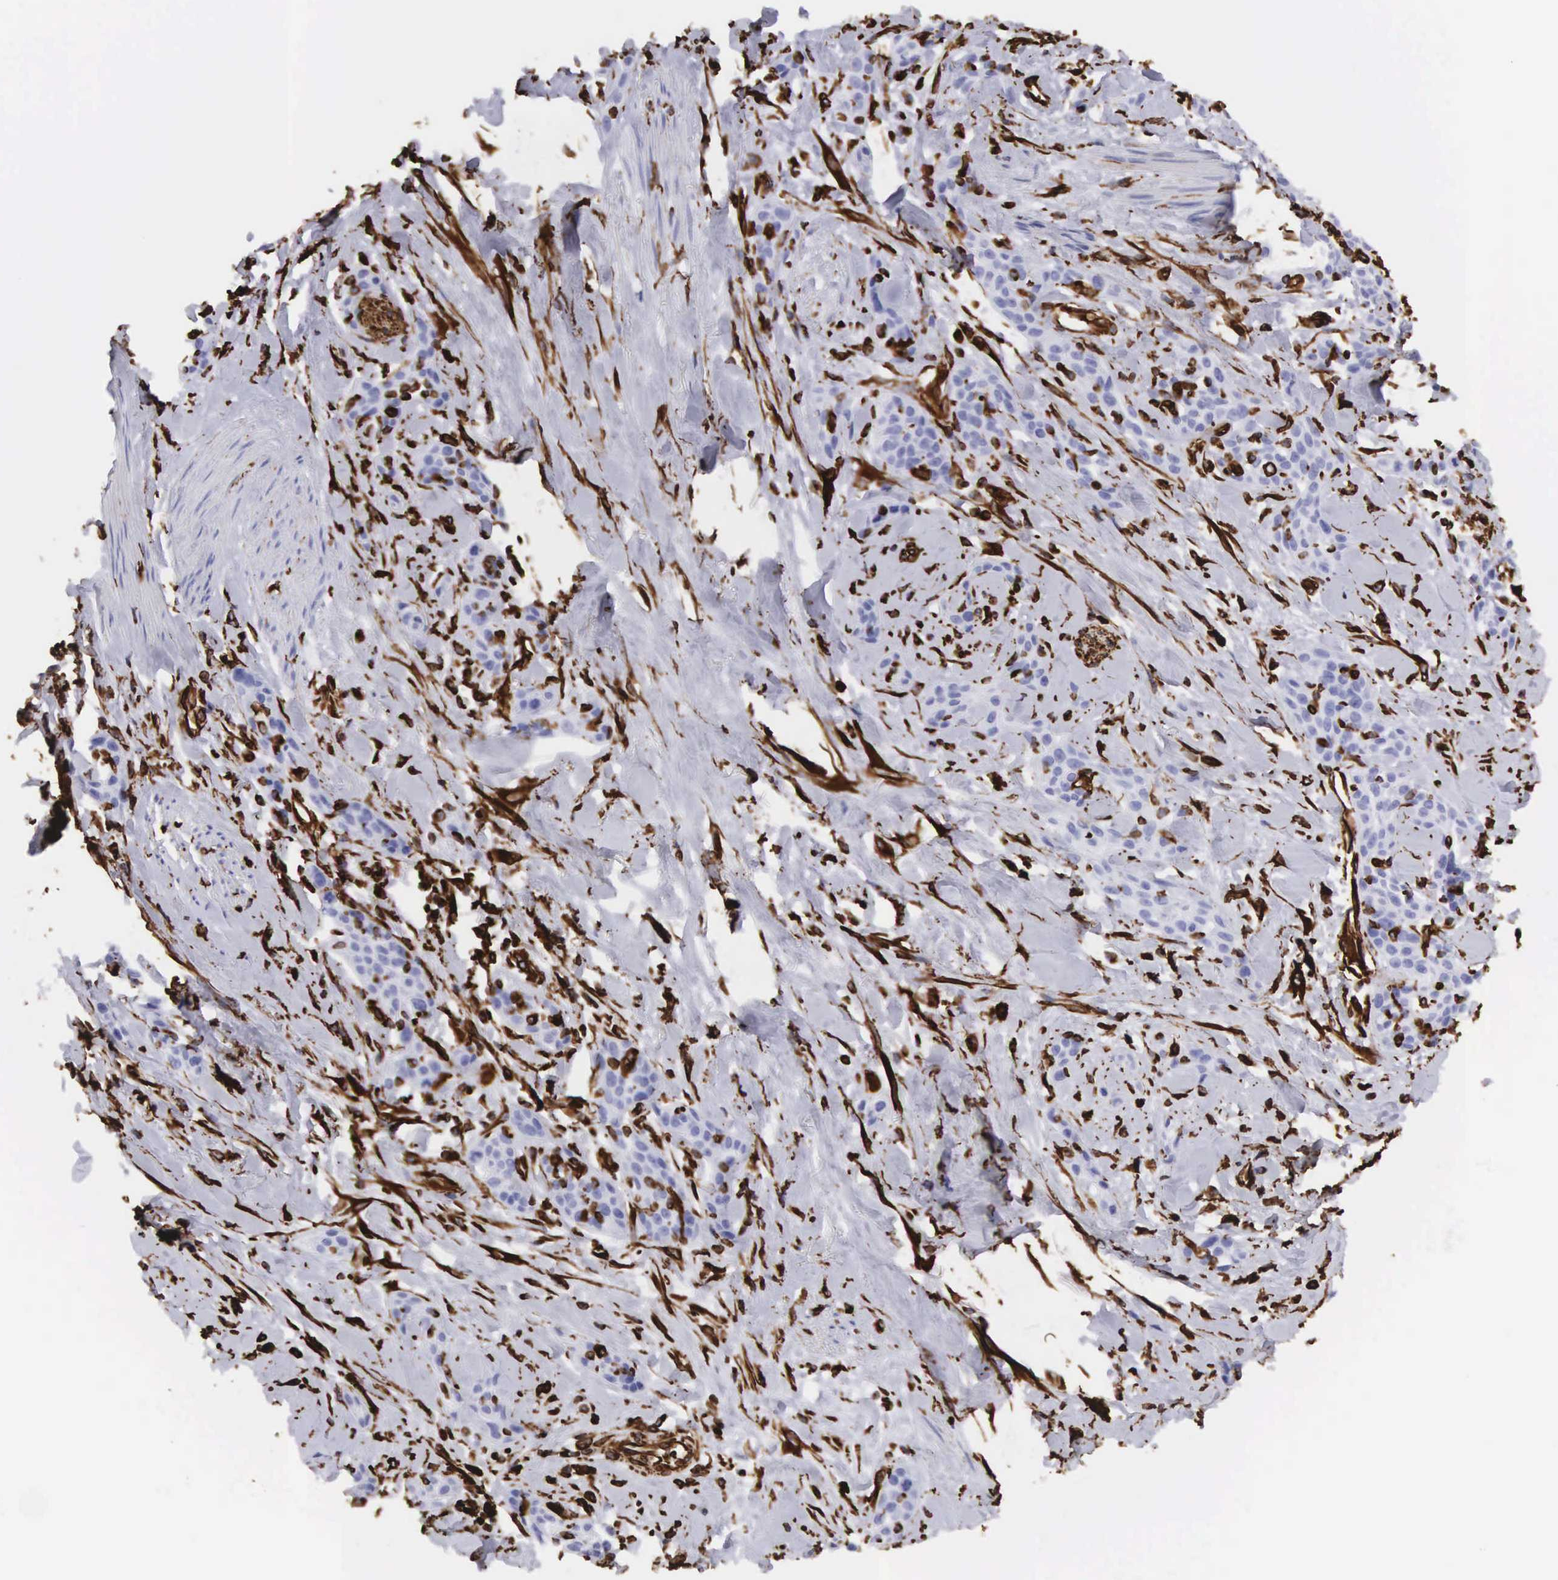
{"staining": {"intensity": "strong", "quantity": "<25%", "location": "cytoplasmic/membranous"}, "tissue": "skin cancer", "cell_type": "Tumor cells", "image_type": "cancer", "snomed": [{"axis": "morphology", "description": "Squamous cell carcinoma, NOS"}, {"axis": "topography", "description": "Skin"}, {"axis": "topography", "description": "Anal"}], "caption": "Human skin squamous cell carcinoma stained for a protein (brown) displays strong cytoplasmic/membranous positive expression in about <25% of tumor cells.", "gene": "VIM", "patient": {"sex": "male", "age": 64}}